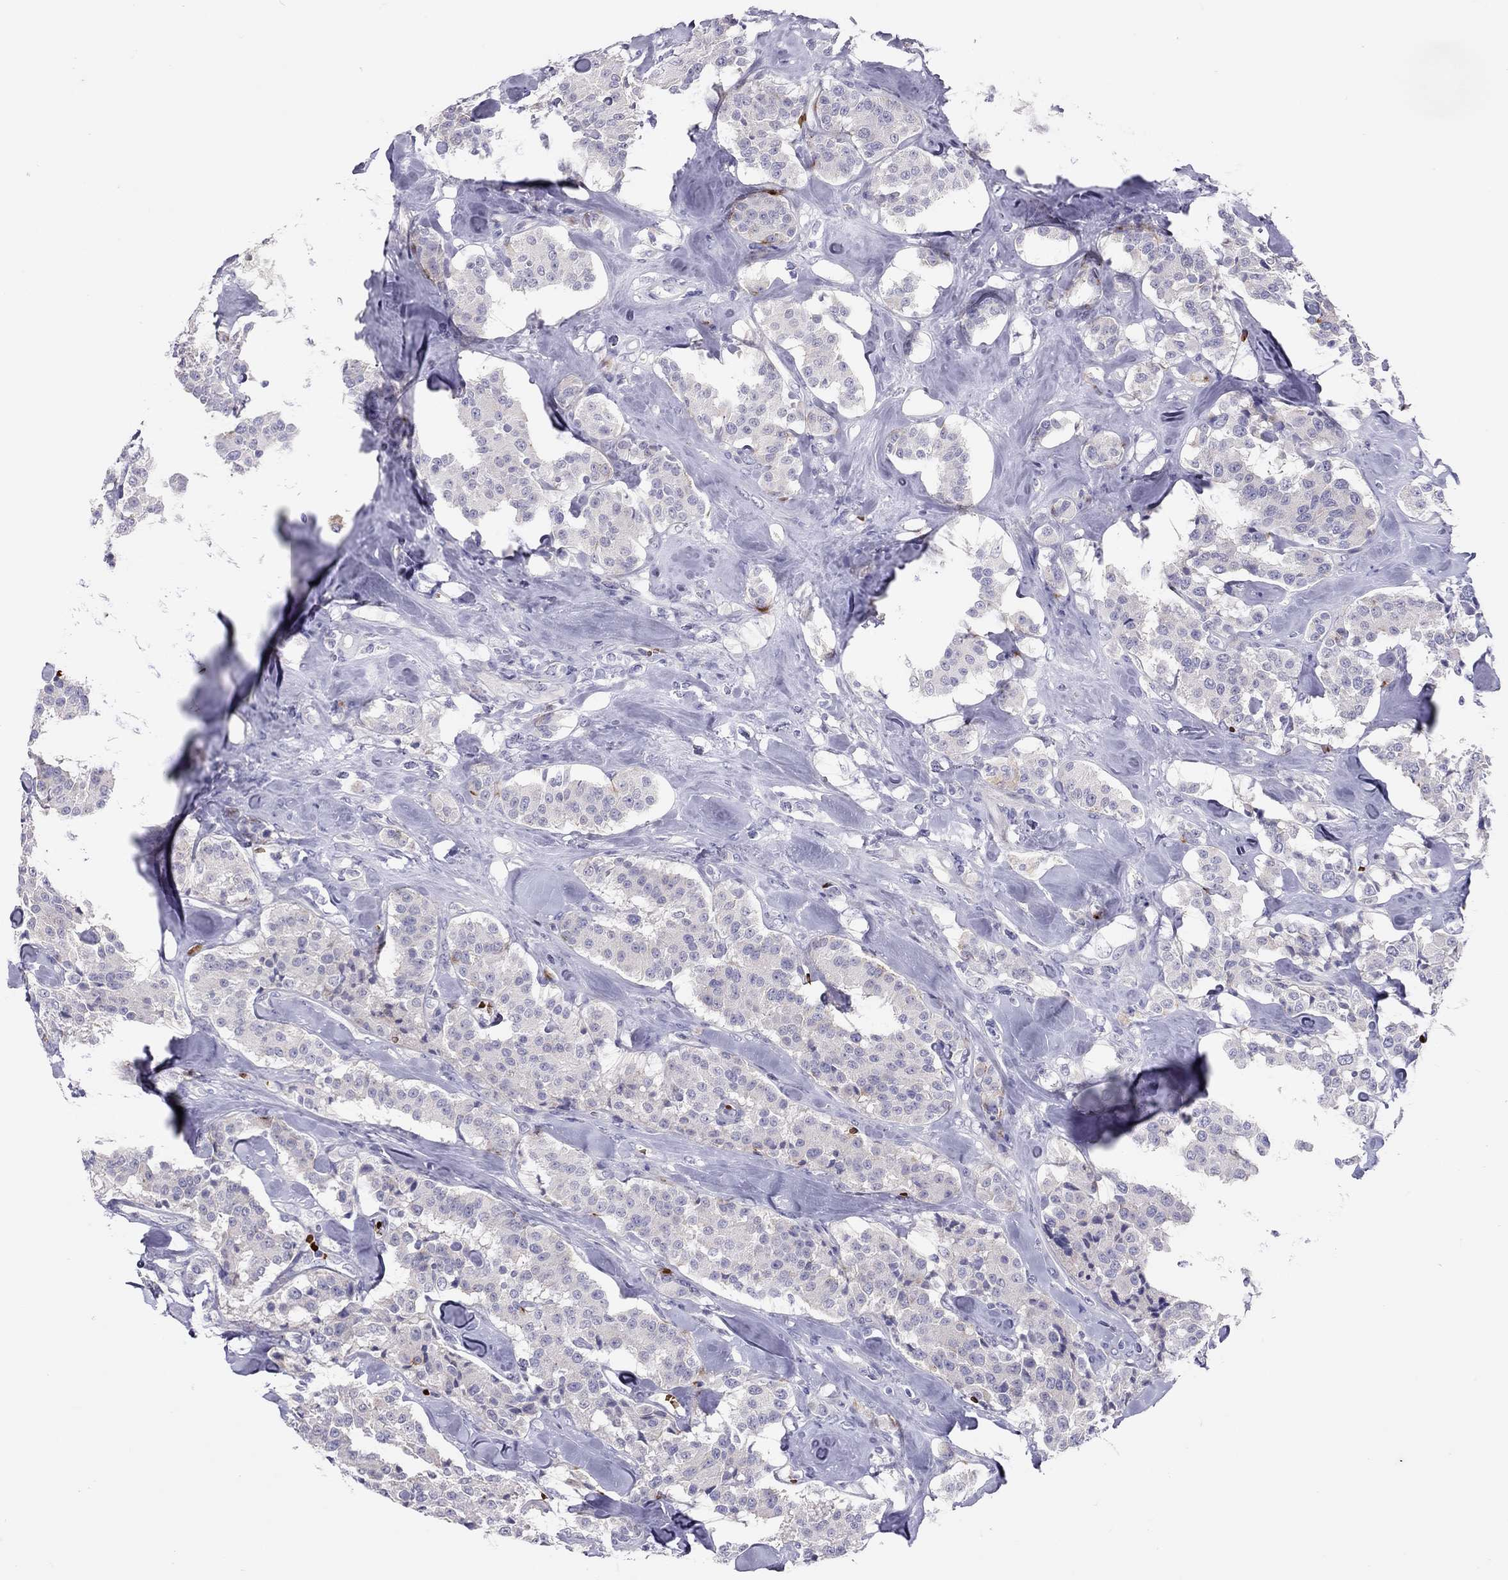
{"staining": {"intensity": "negative", "quantity": "none", "location": "none"}, "tissue": "carcinoid", "cell_type": "Tumor cells", "image_type": "cancer", "snomed": [{"axis": "morphology", "description": "Carcinoid, malignant, NOS"}, {"axis": "topography", "description": "Pancreas"}], "caption": "There is no significant expression in tumor cells of carcinoid.", "gene": "FRMD1", "patient": {"sex": "male", "age": 41}}